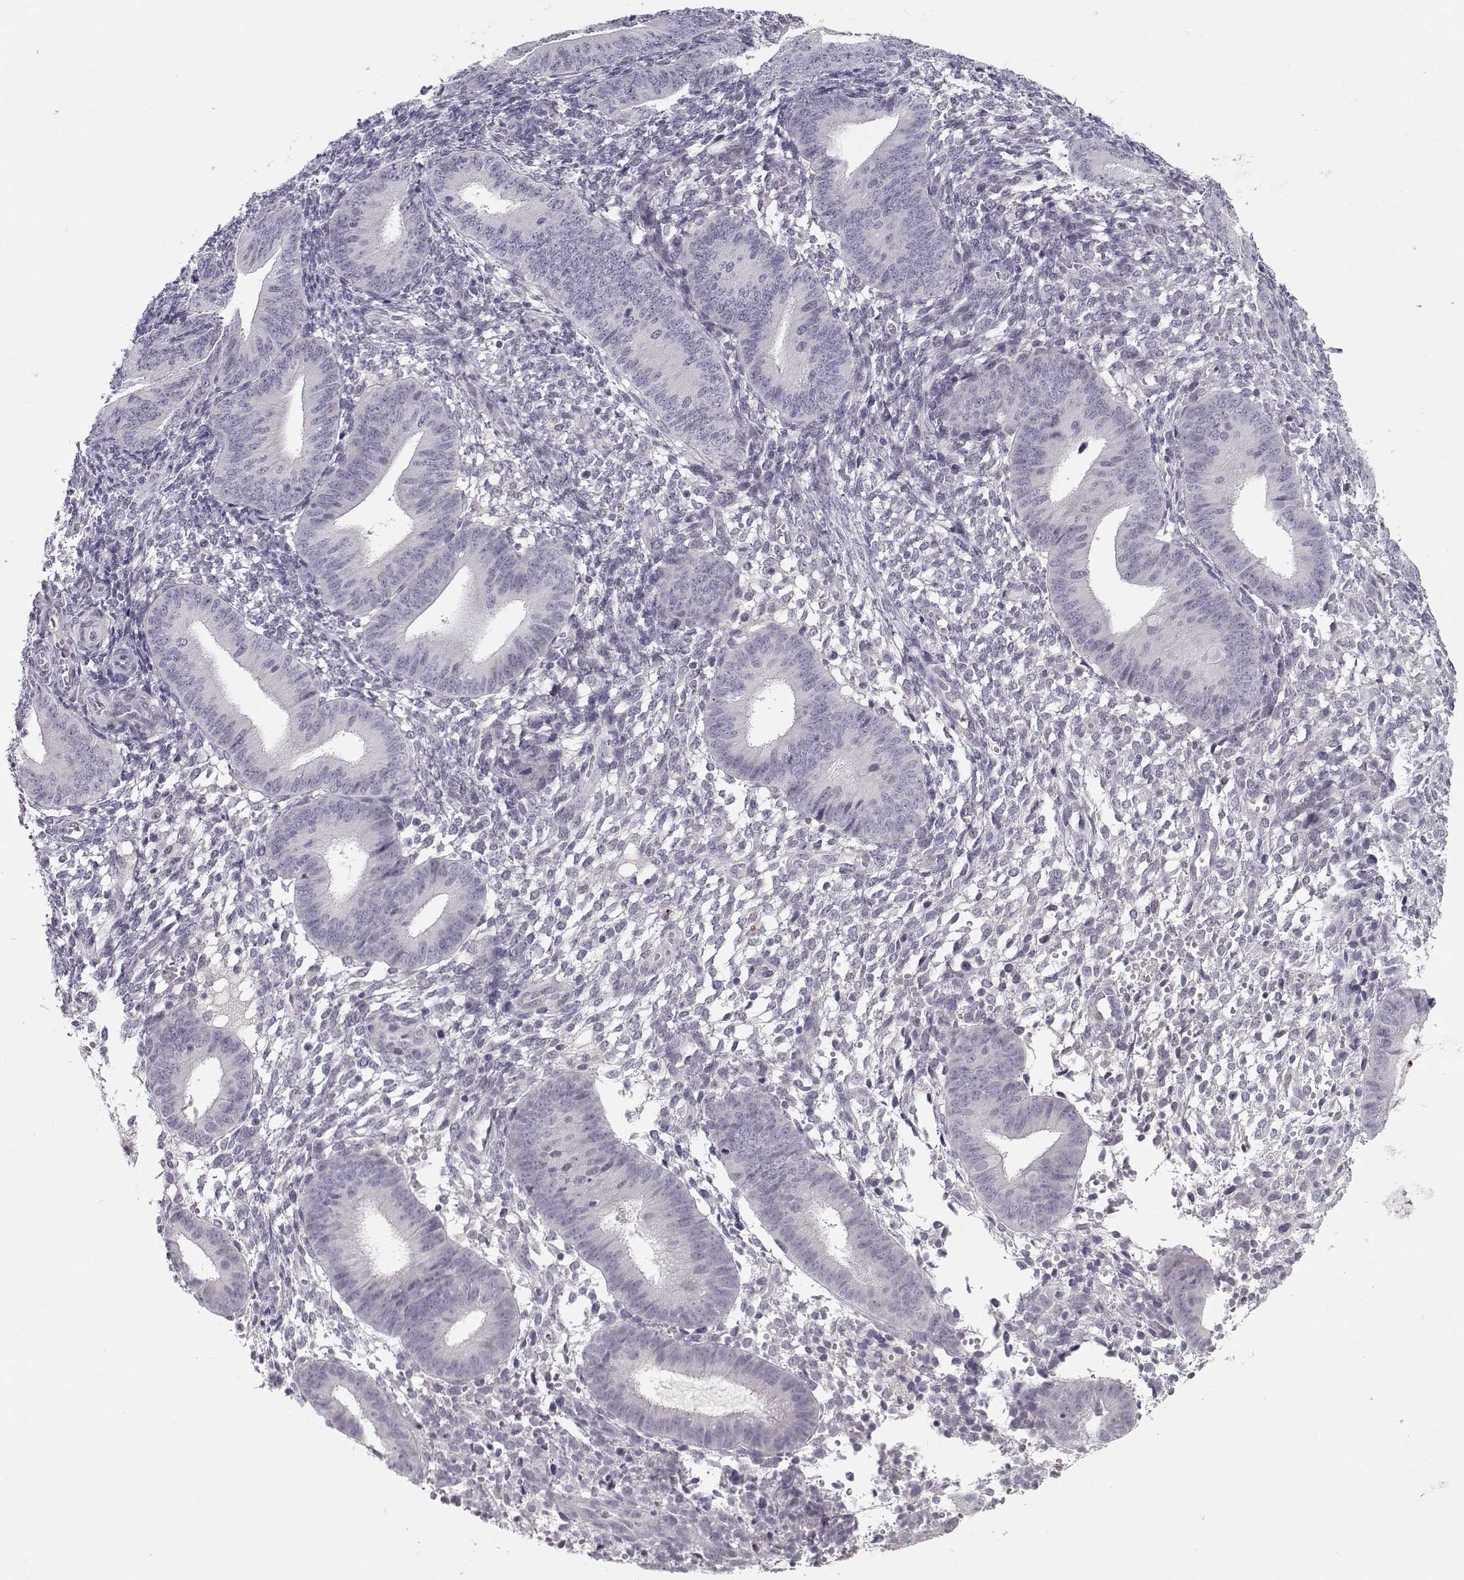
{"staining": {"intensity": "negative", "quantity": "none", "location": "none"}, "tissue": "endometrium", "cell_type": "Cells in endometrial stroma", "image_type": "normal", "snomed": [{"axis": "morphology", "description": "Normal tissue, NOS"}, {"axis": "topography", "description": "Endometrium"}], "caption": "The histopathology image demonstrates no staining of cells in endometrial stroma in benign endometrium.", "gene": "C16orf86", "patient": {"sex": "female", "age": 39}}